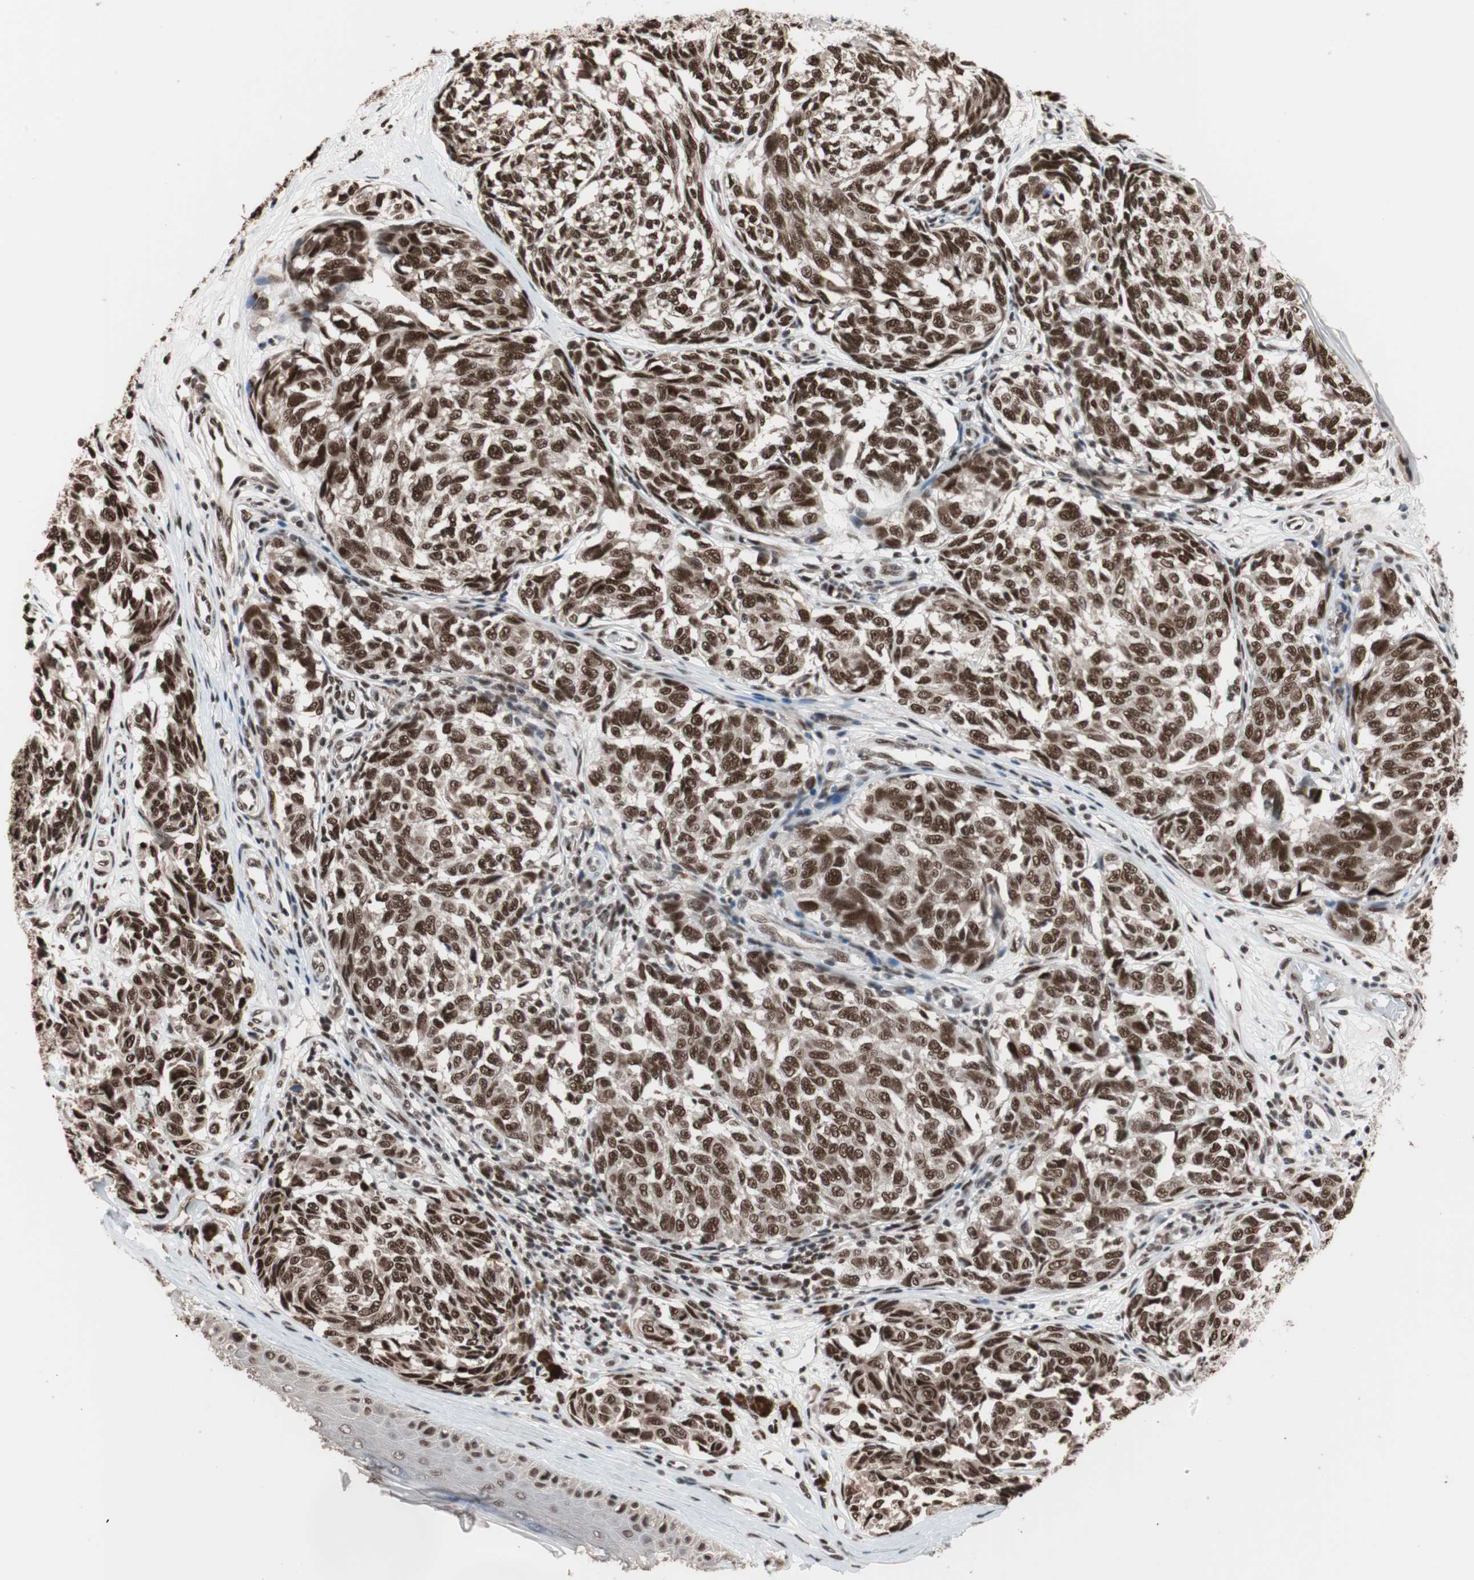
{"staining": {"intensity": "strong", "quantity": ">75%", "location": "nuclear"}, "tissue": "melanoma", "cell_type": "Tumor cells", "image_type": "cancer", "snomed": [{"axis": "morphology", "description": "Malignant melanoma, NOS"}, {"axis": "topography", "description": "Skin"}], "caption": "Human malignant melanoma stained for a protein (brown) displays strong nuclear positive staining in approximately >75% of tumor cells.", "gene": "CHAMP1", "patient": {"sex": "female", "age": 64}}